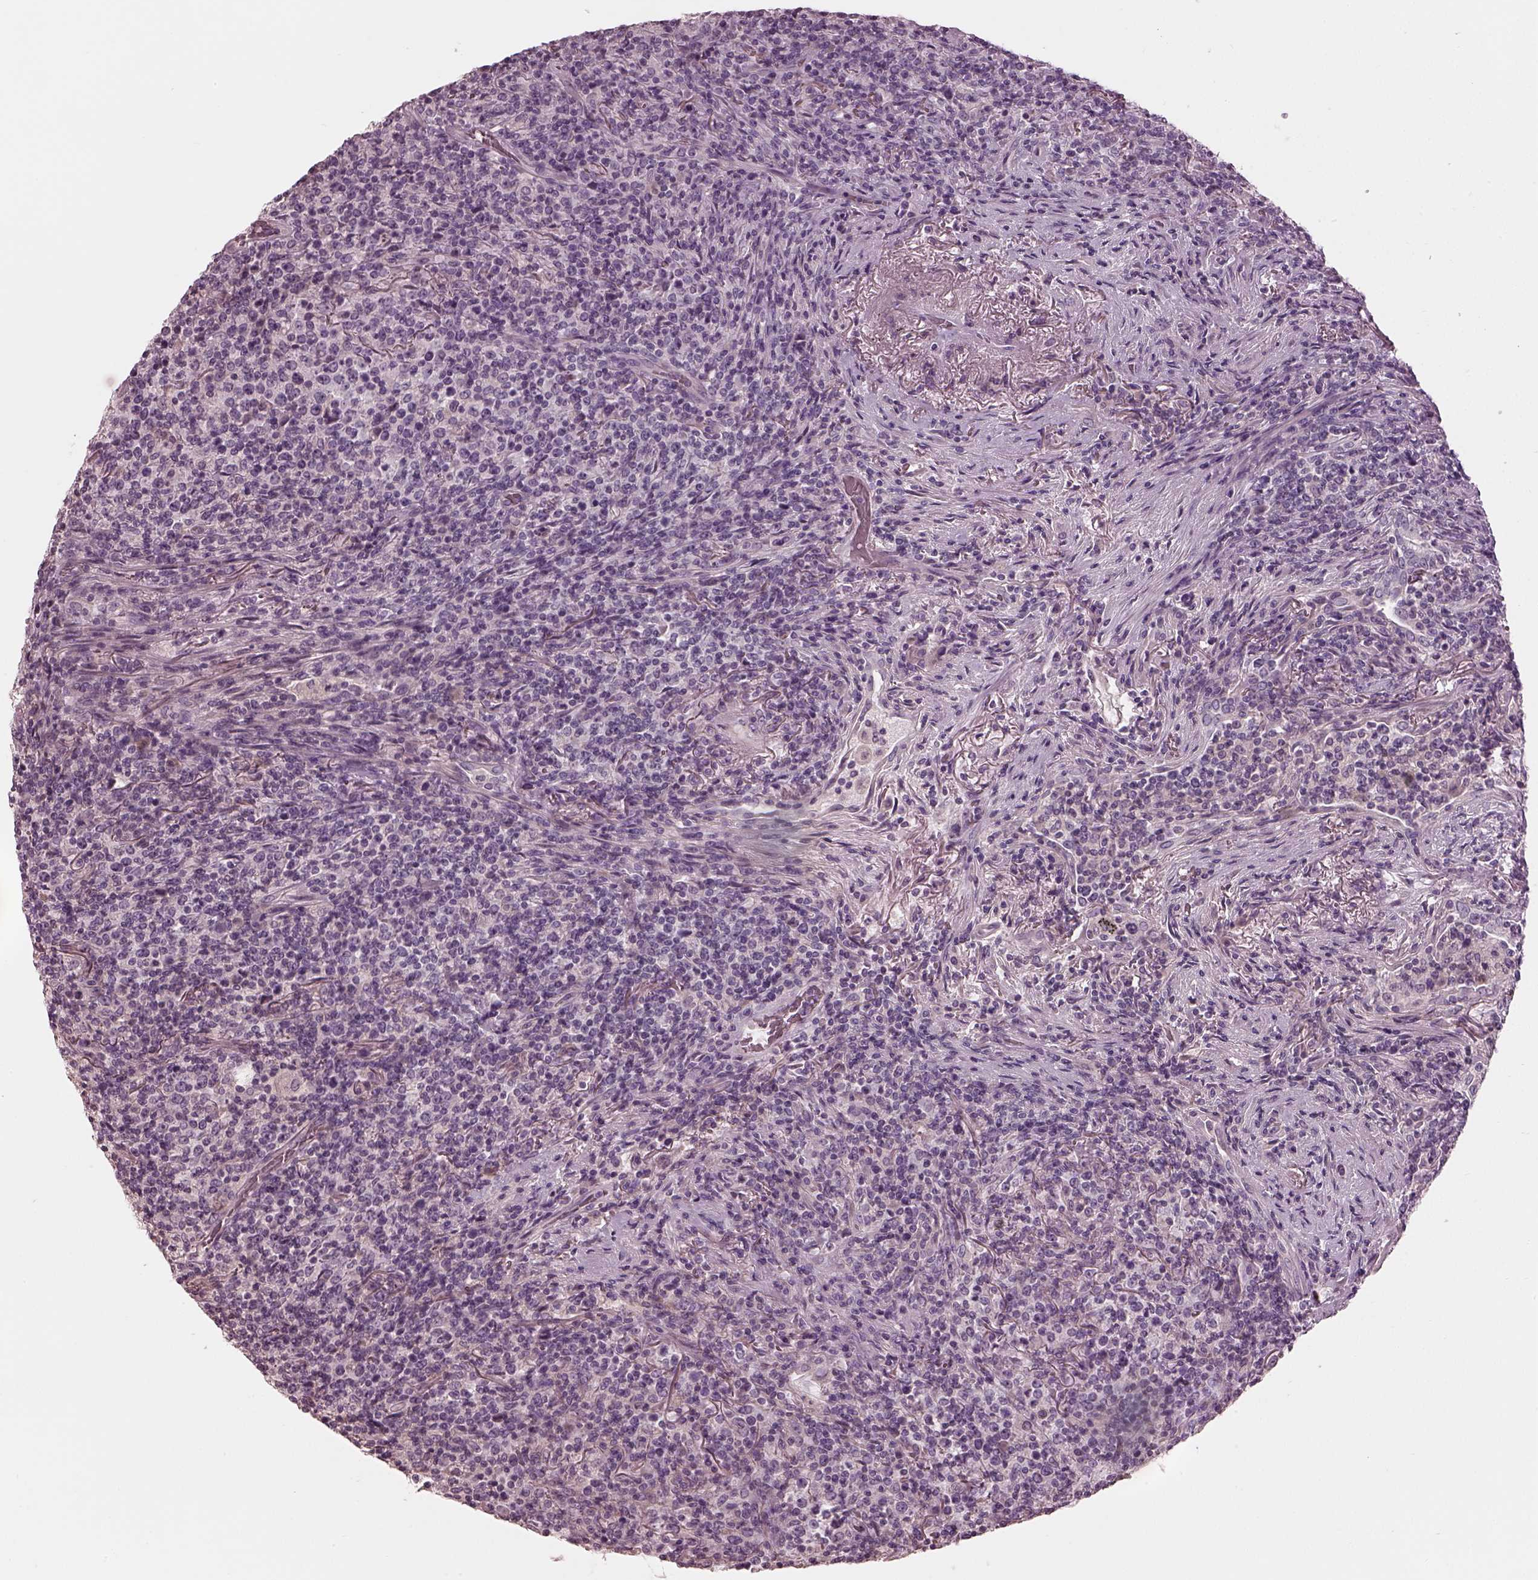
{"staining": {"intensity": "negative", "quantity": "none", "location": "none"}, "tissue": "lymphoma", "cell_type": "Tumor cells", "image_type": "cancer", "snomed": [{"axis": "morphology", "description": "Malignant lymphoma, non-Hodgkin's type, High grade"}, {"axis": "topography", "description": "Lung"}], "caption": "Lymphoma was stained to show a protein in brown. There is no significant positivity in tumor cells.", "gene": "MIA", "patient": {"sex": "male", "age": 79}}